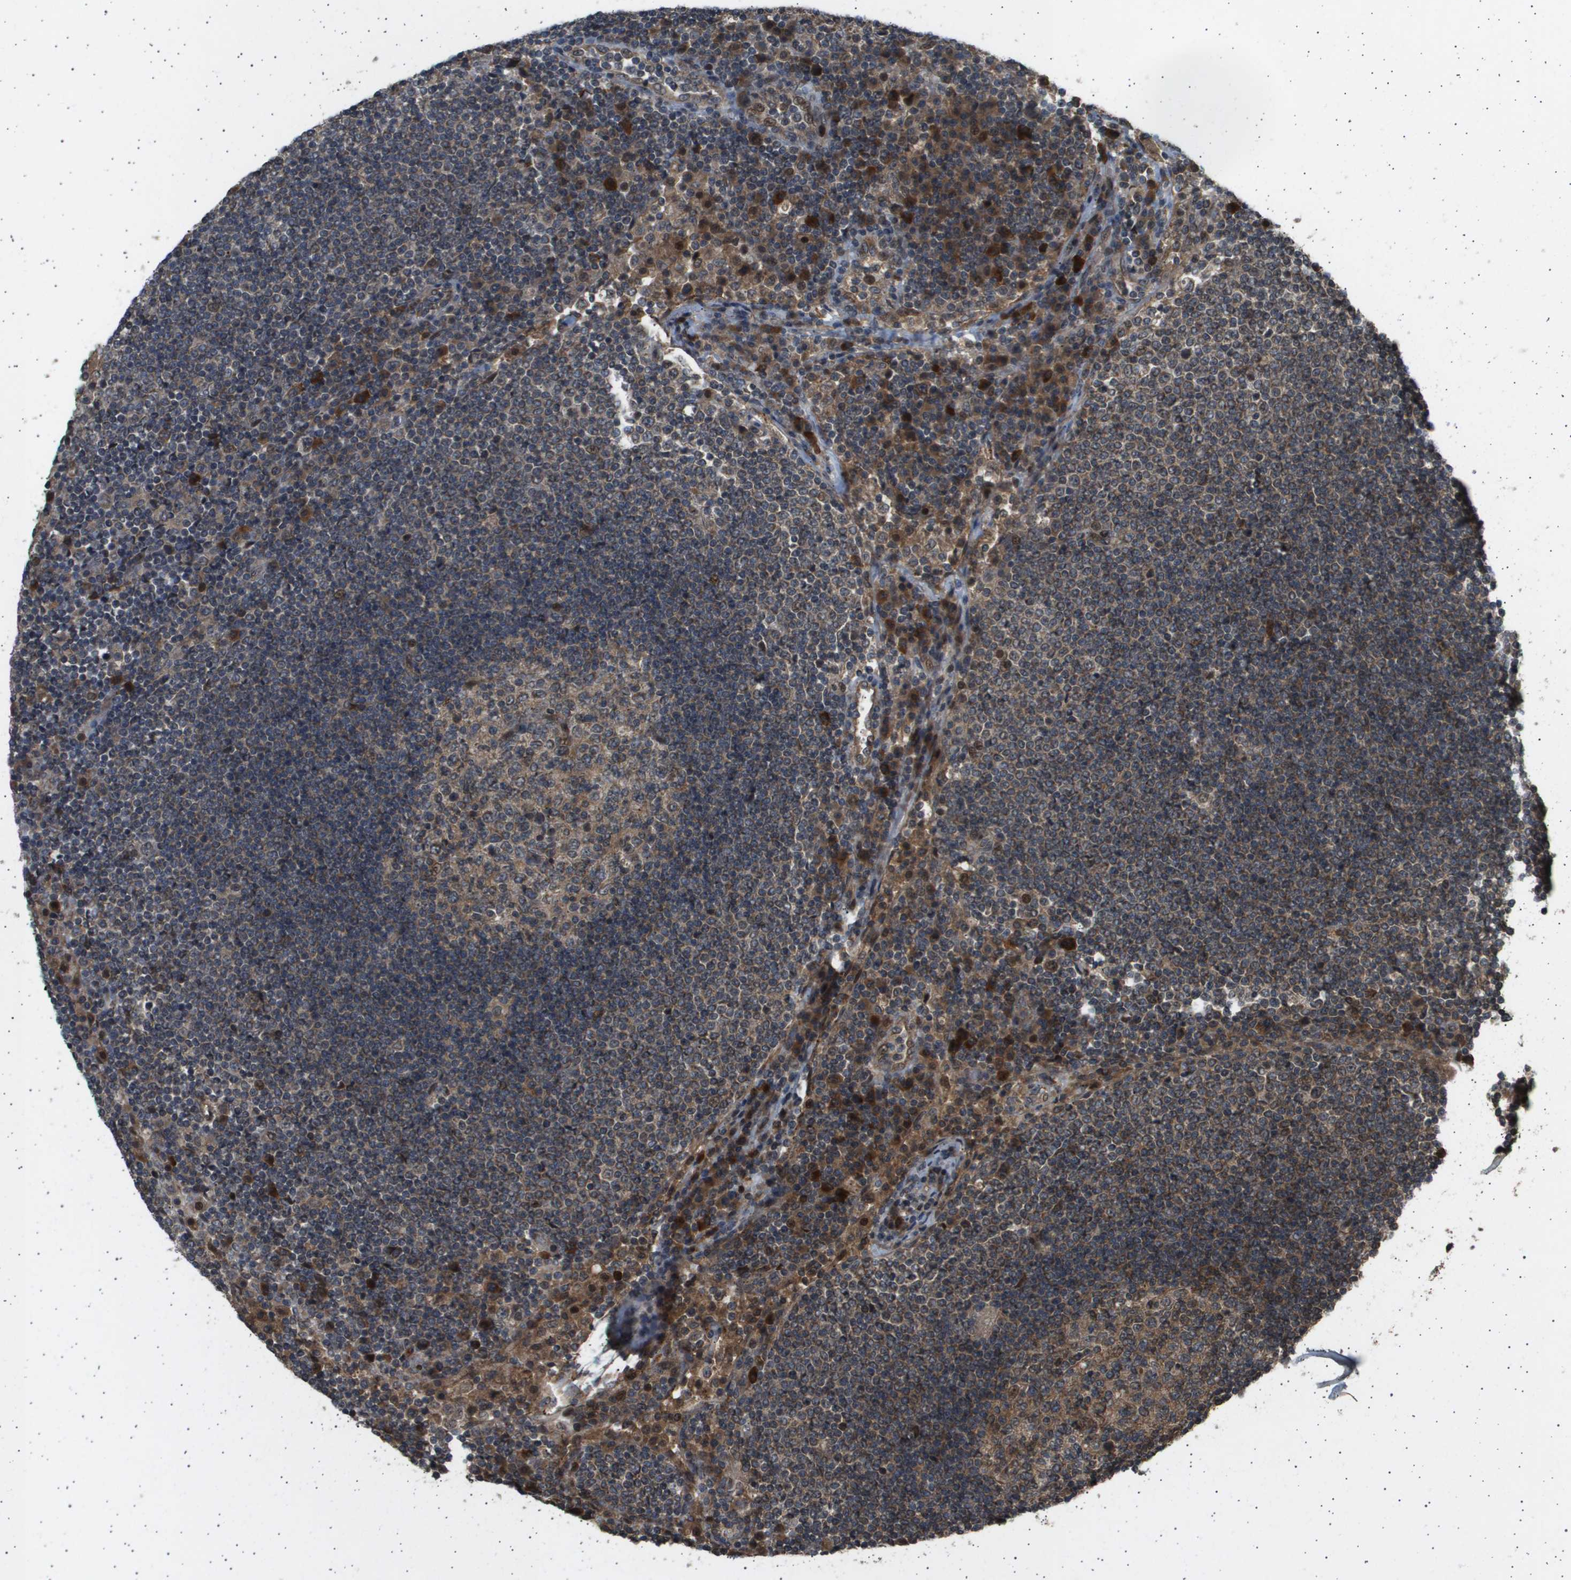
{"staining": {"intensity": "moderate", "quantity": "25%-75%", "location": "cytoplasmic/membranous"}, "tissue": "lymph node", "cell_type": "Germinal center cells", "image_type": "normal", "snomed": [{"axis": "morphology", "description": "Normal tissue, NOS"}, {"axis": "topography", "description": "Lymph node"}], "caption": "Brown immunohistochemical staining in unremarkable human lymph node demonstrates moderate cytoplasmic/membranous staining in about 25%-75% of germinal center cells.", "gene": "TNRC6A", "patient": {"sex": "female", "age": 53}}